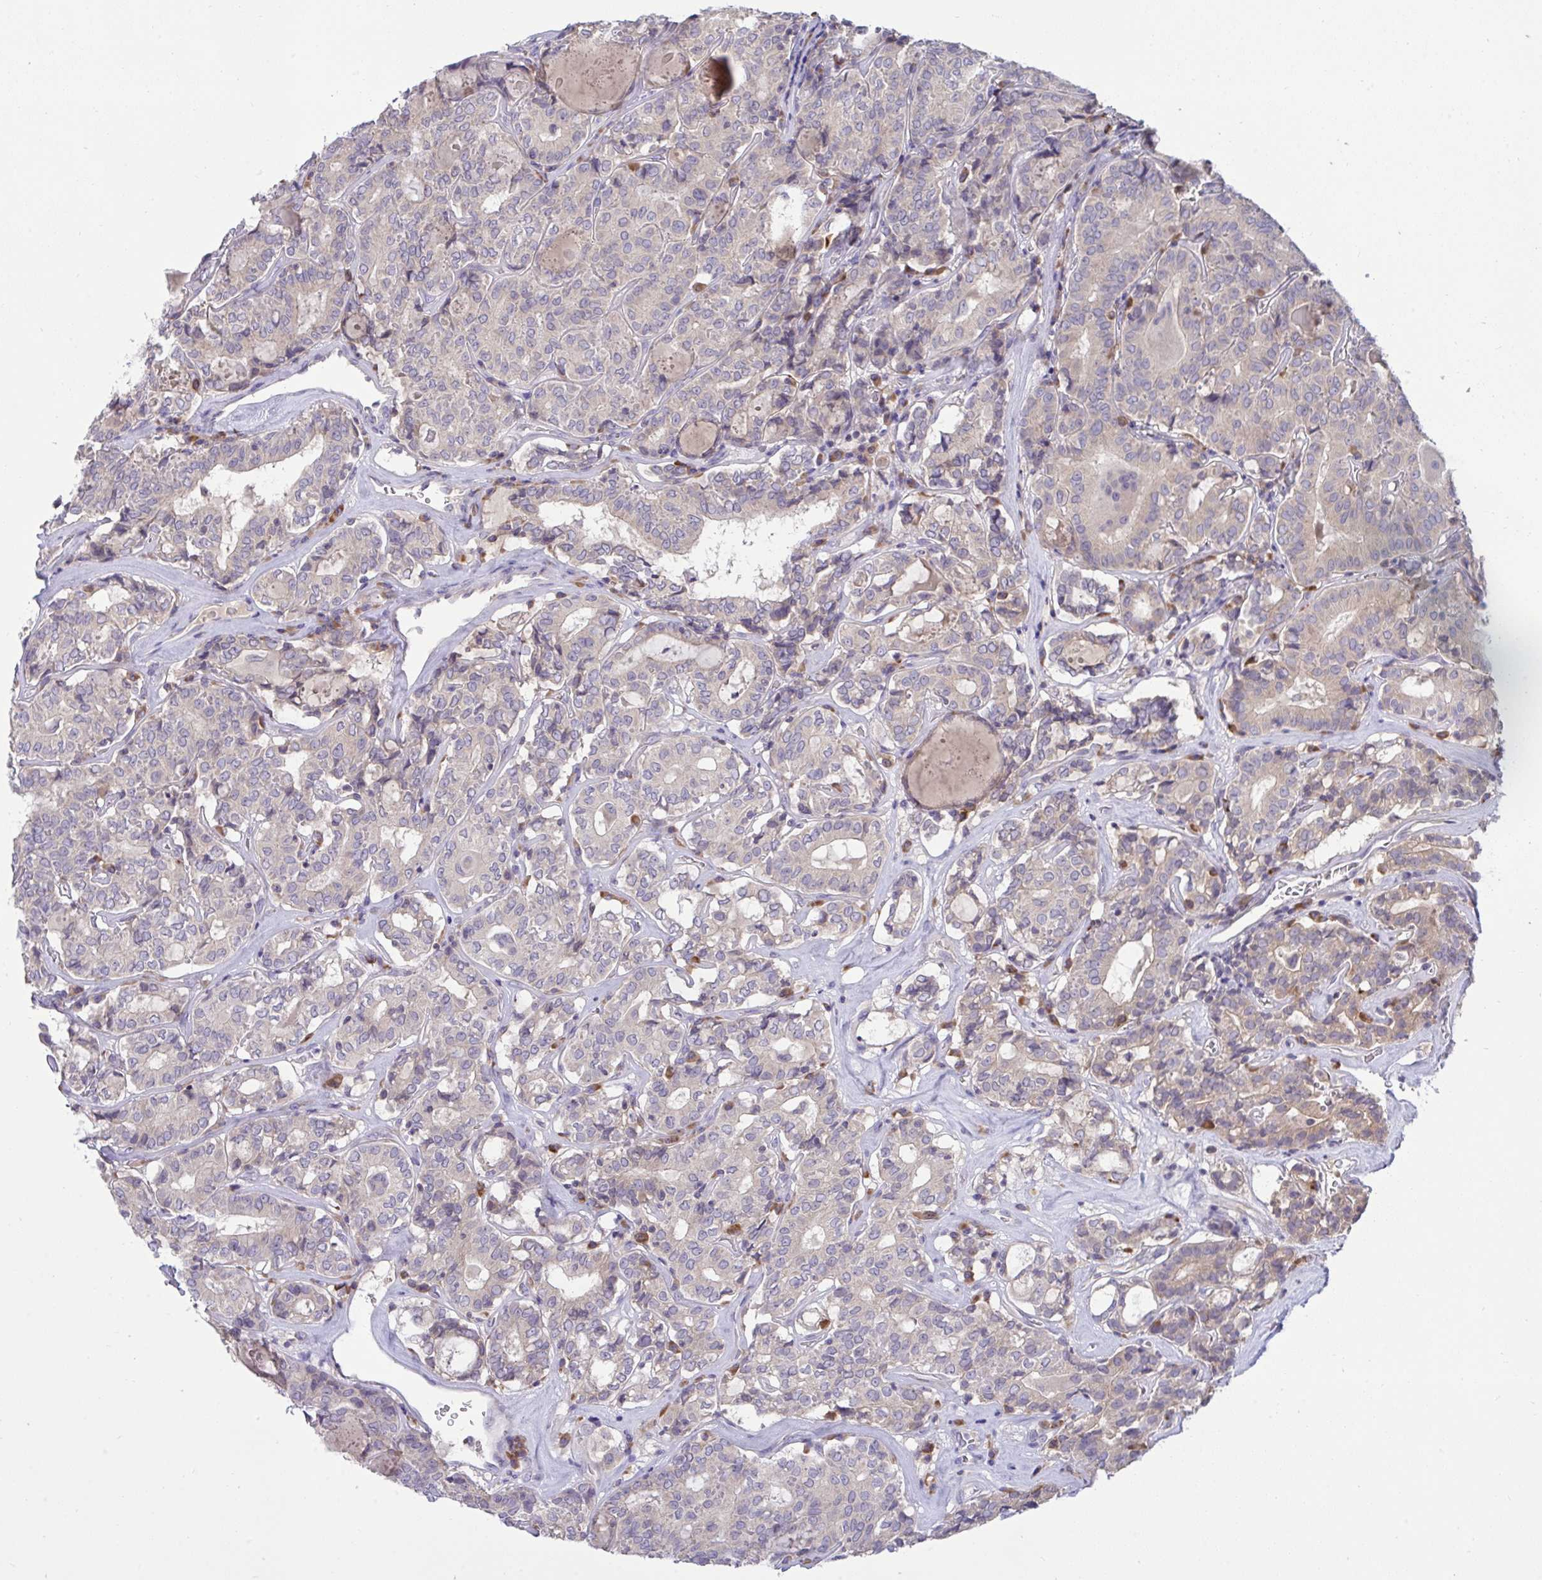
{"staining": {"intensity": "negative", "quantity": "none", "location": "none"}, "tissue": "thyroid cancer", "cell_type": "Tumor cells", "image_type": "cancer", "snomed": [{"axis": "morphology", "description": "Papillary adenocarcinoma, NOS"}, {"axis": "topography", "description": "Thyroid gland"}], "caption": "This is a image of IHC staining of thyroid cancer (papillary adenocarcinoma), which shows no expression in tumor cells.", "gene": "TMEM41A", "patient": {"sex": "female", "age": 72}}